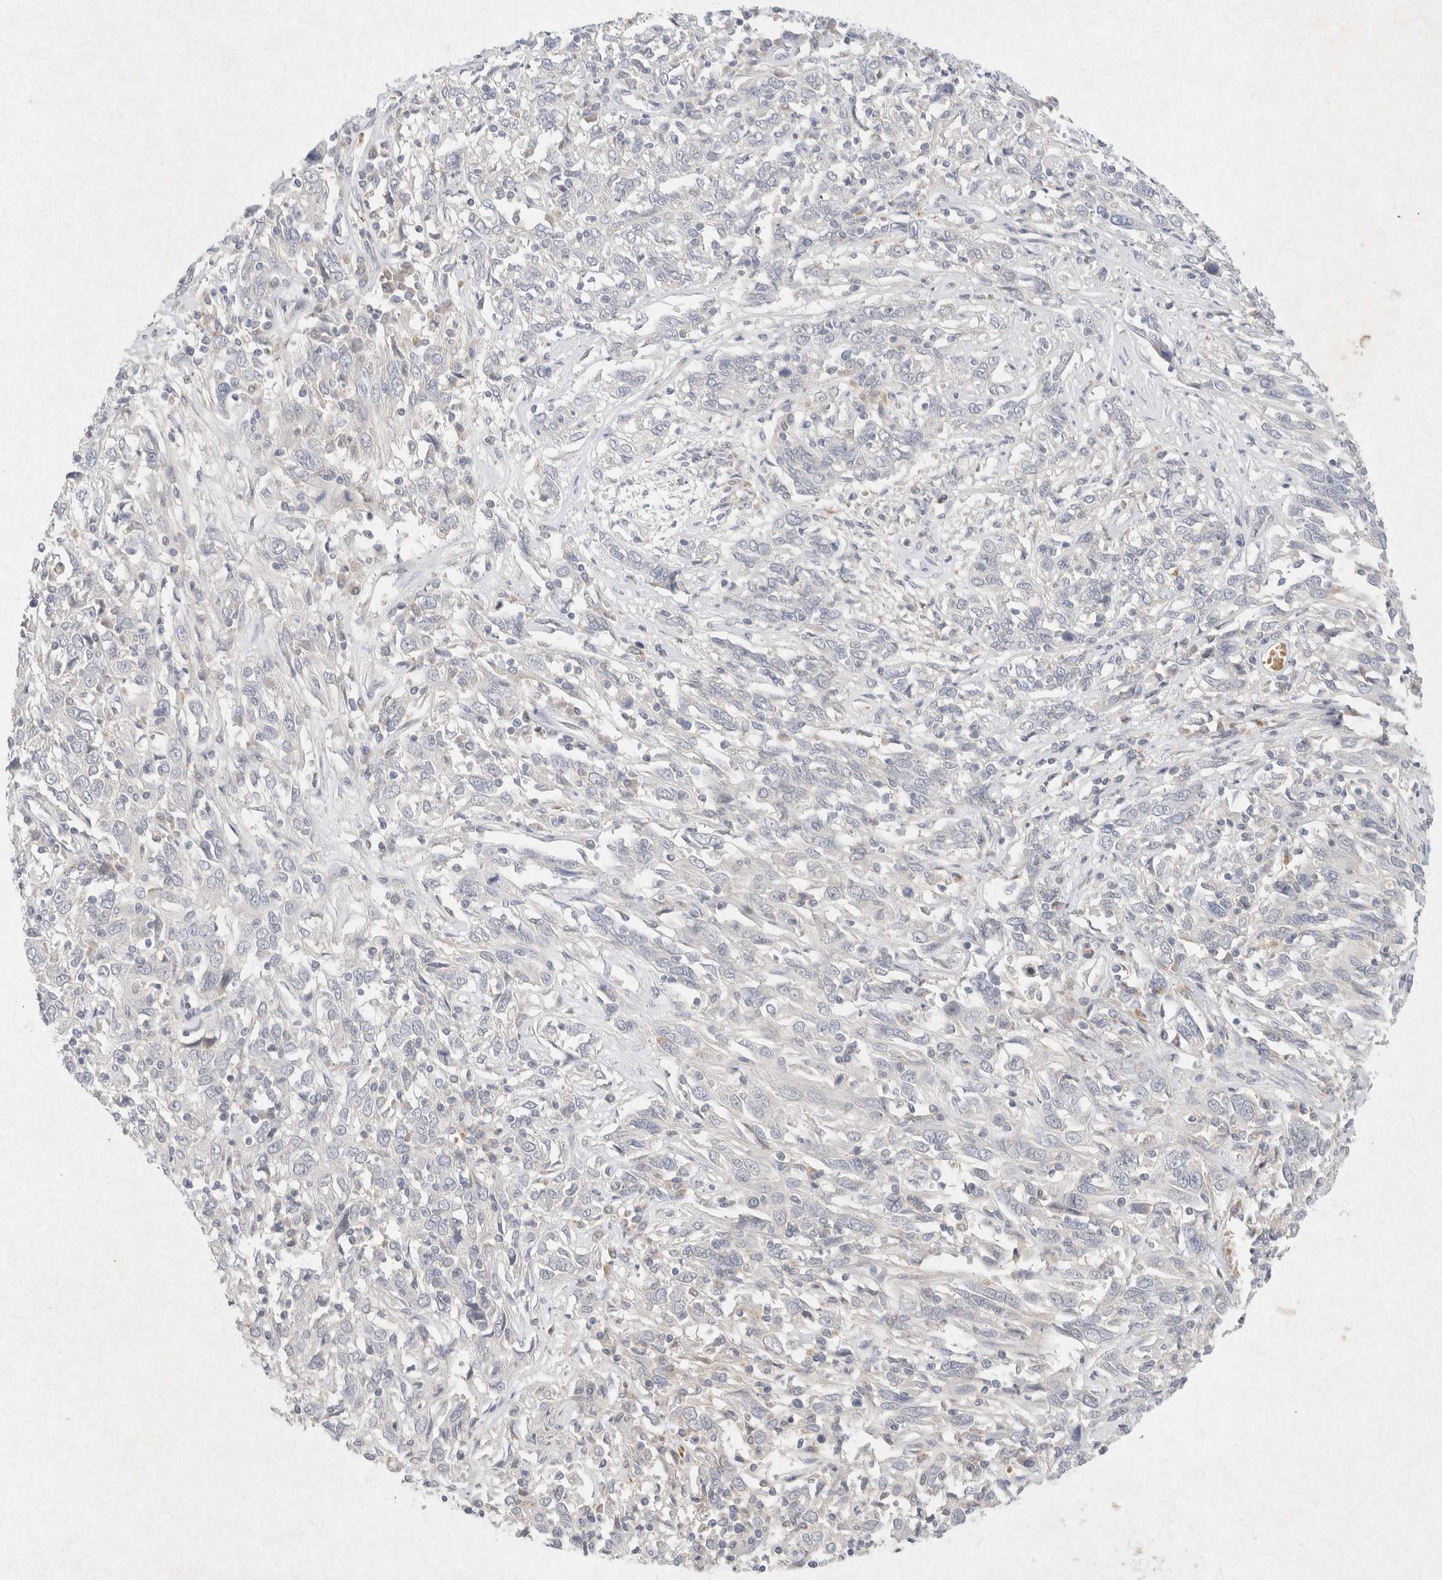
{"staining": {"intensity": "negative", "quantity": "none", "location": "none"}, "tissue": "cervical cancer", "cell_type": "Tumor cells", "image_type": "cancer", "snomed": [{"axis": "morphology", "description": "Squamous cell carcinoma, NOS"}, {"axis": "topography", "description": "Cervix"}], "caption": "Immunohistochemistry image of human cervical cancer stained for a protein (brown), which reveals no staining in tumor cells.", "gene": "GNAI1", "patient": {"sex": "female", "age": 46}}